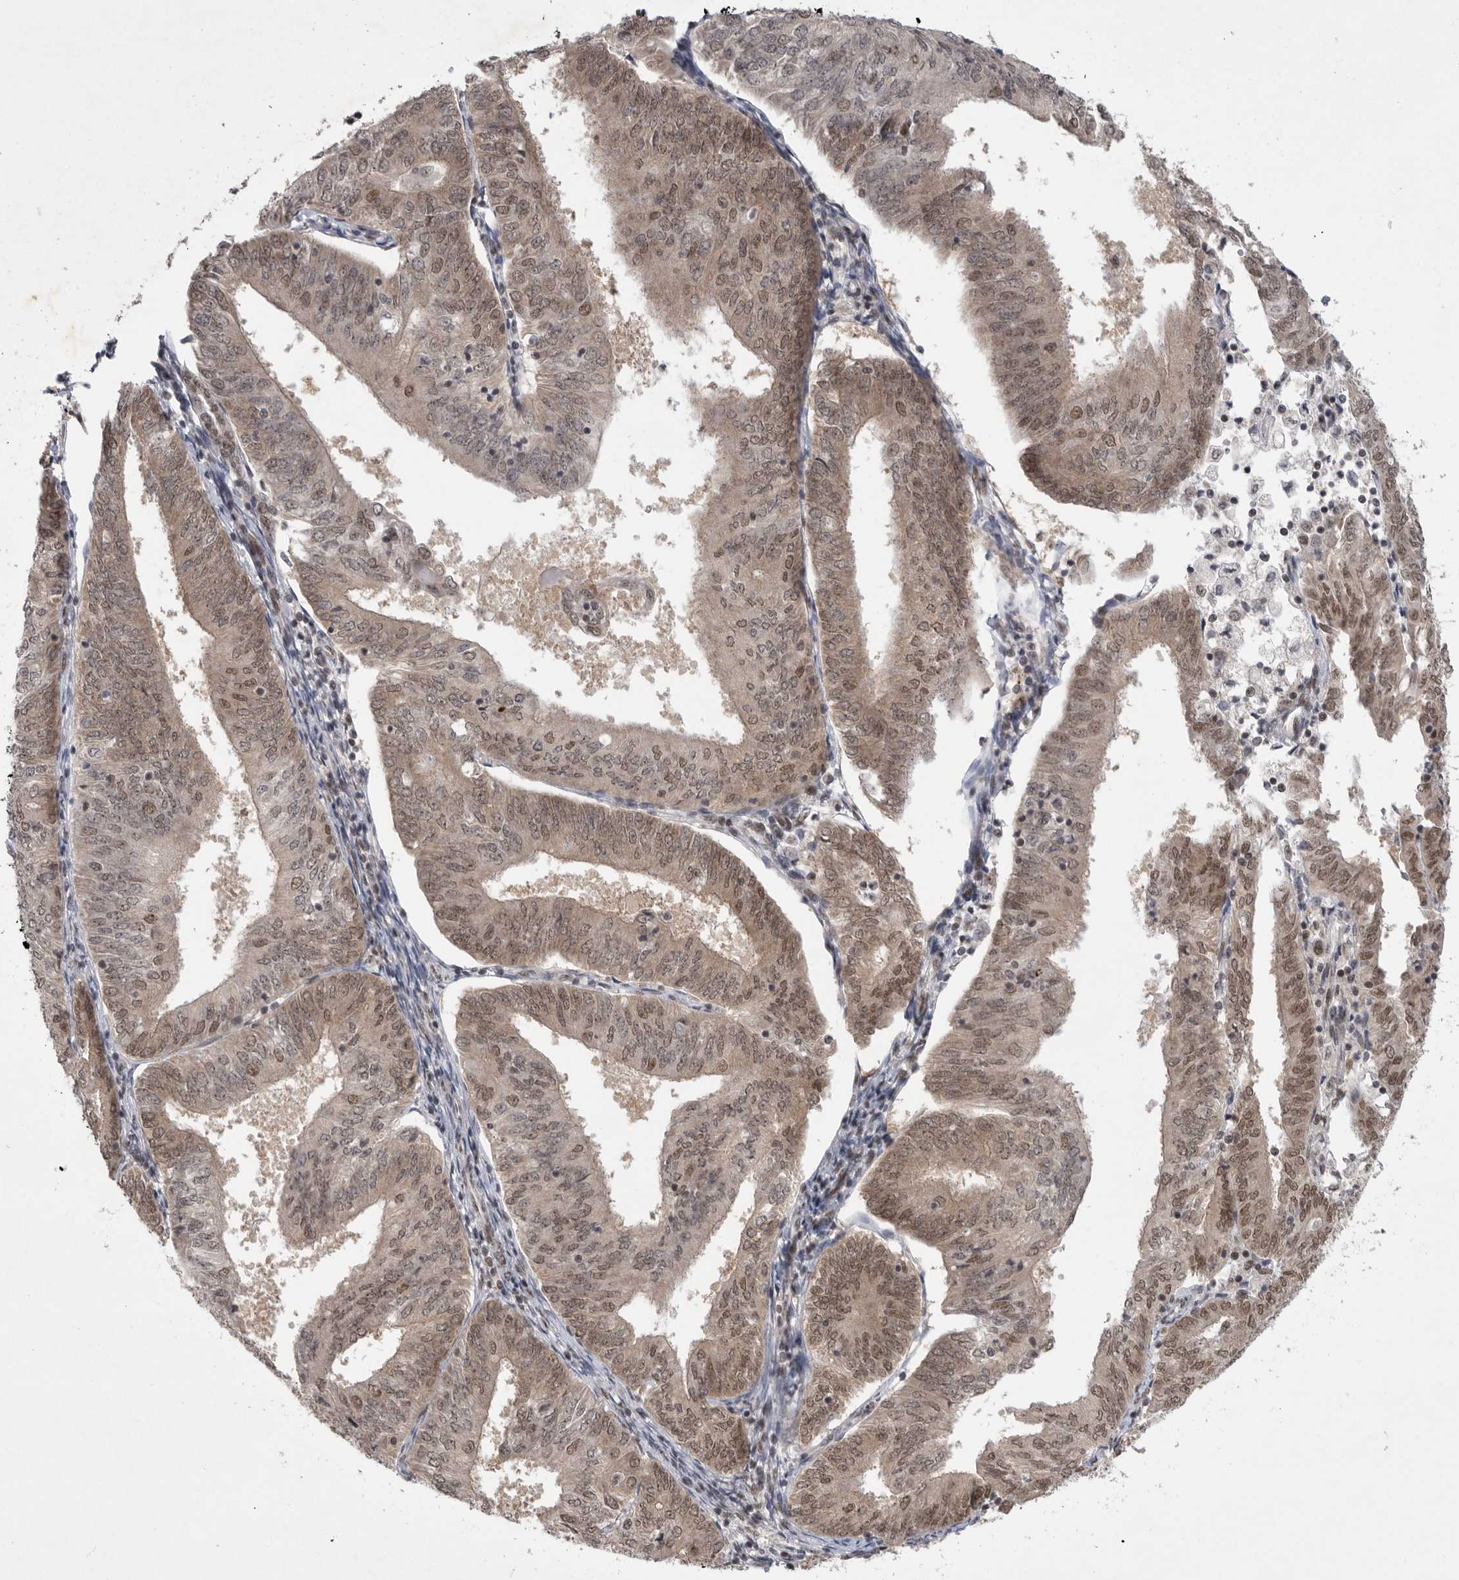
{"staining": {"intensity": "weak", "quantity": "25%-75%", "location": "cytoplasmic/membranous,nuclear"}, "tissue": "endometrial cancer", "cell_type": "Tumor cells", "image_type": "cancer", "snomed": [{"axis": "morphology", "description": "Adenocarcinoma, NOS"}, {"axis": "topography", "description": "Endometrium"}], "caption": "Protein expression analysis of endometrial adenocarcinoma demonstrates weak cytoplasmic/membranous and nuclear expression in about 25%-75% of tumor cells.", "gene": "ZNF830", "patient": {"sex": "female", "age": 58}}